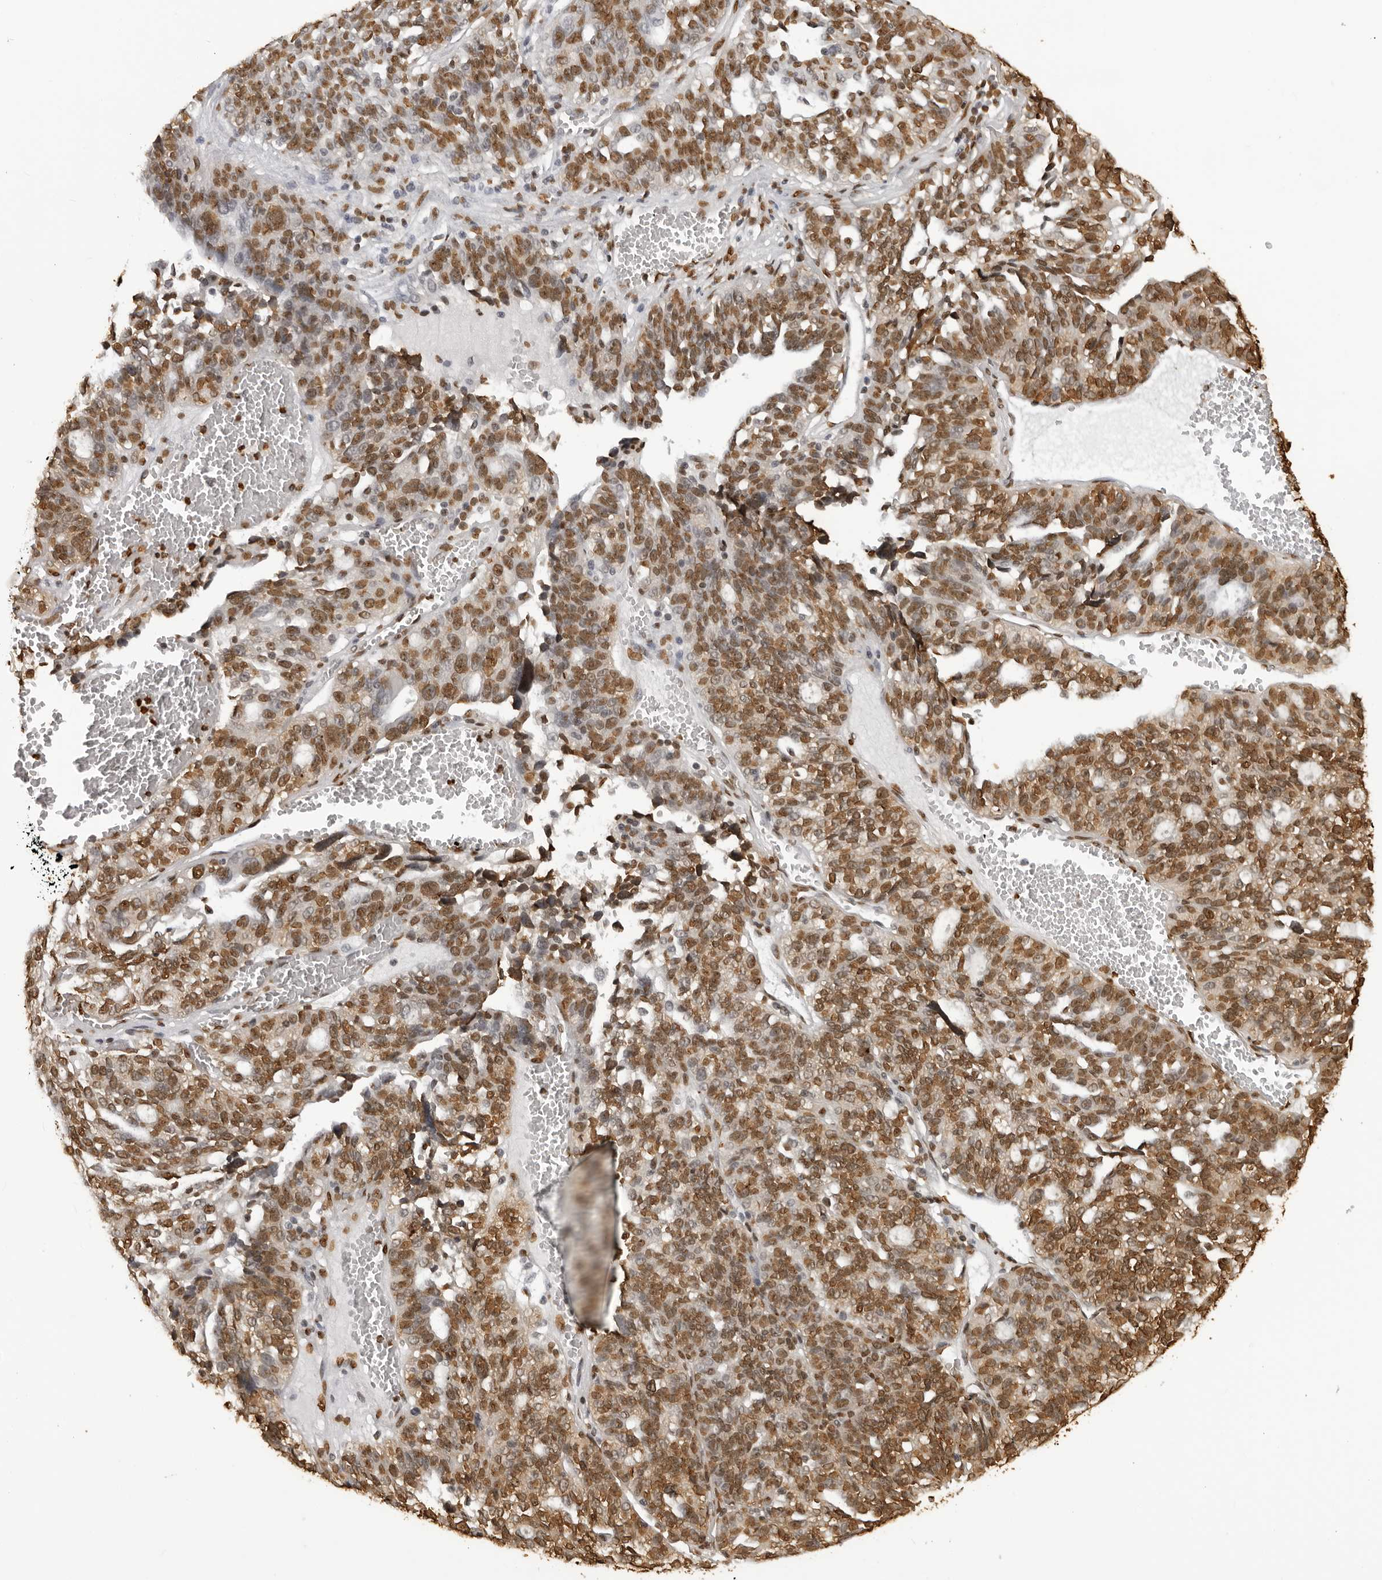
{"staining": {"intensity": "moderate", "quantity": ">75%", "location": "nuclear"}, "tissue": "ovarian cancer", "cell_type": "Tumor cells", "image_type": "cancer", "snomed": [{"axis": "morphology", "description": "Cystadenocarcinoma, serous, NOS"}, {"axis": "topography", "description": "Ovary"}], "caption": "High-power microscopy captured an immunohistochemistry (IHC) photomicrograph of serous cystadenocarcinoma (ovarian), revealing moderate nuclear expression in about >75% of tumor cells.", "gene": "ZFP91", "patient": {"sex": "female", "age": 59}}